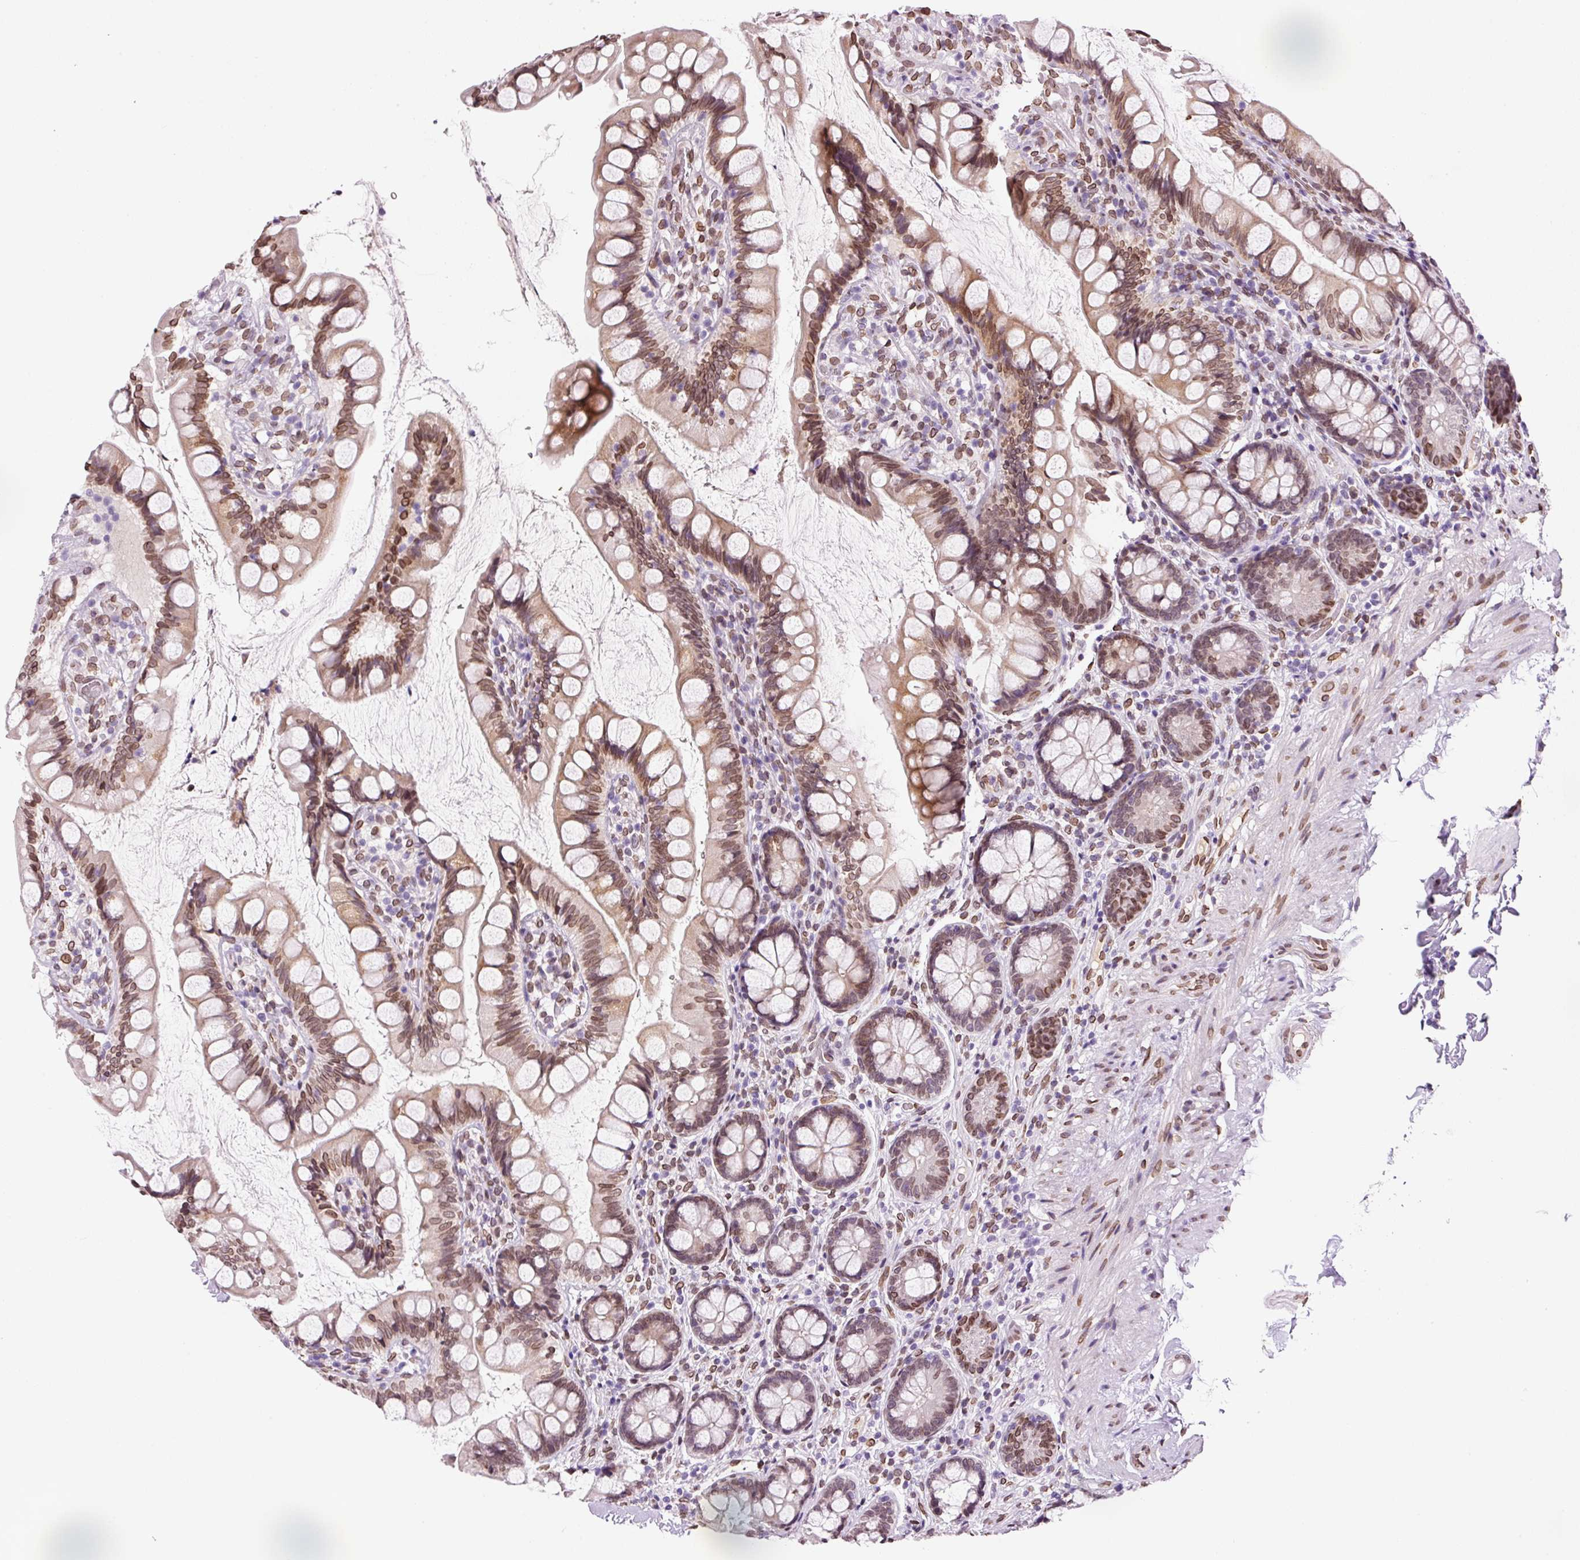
{"staining": {"intensity": "moderate", "quantity": ">75%", "location": "cytoplasmic/membranous,nuclear"}, "tissue": "small intestine", "cell_type": "Glandular cells", "image_type": "normal", "snomed": [{"axis": "morphology", "description": "Normal tissue, NOS"}, {"axis": "topography", "description": "Small intestine"}], "caption": "Immunohistochemical staining of normal human small intestine shows moderate cytoplasmic/membranous,nuclear protein staining in approximately >75% of glandular cells.", "gene": "ZNF224", "patient": {"sex": "male", "age": 70}}